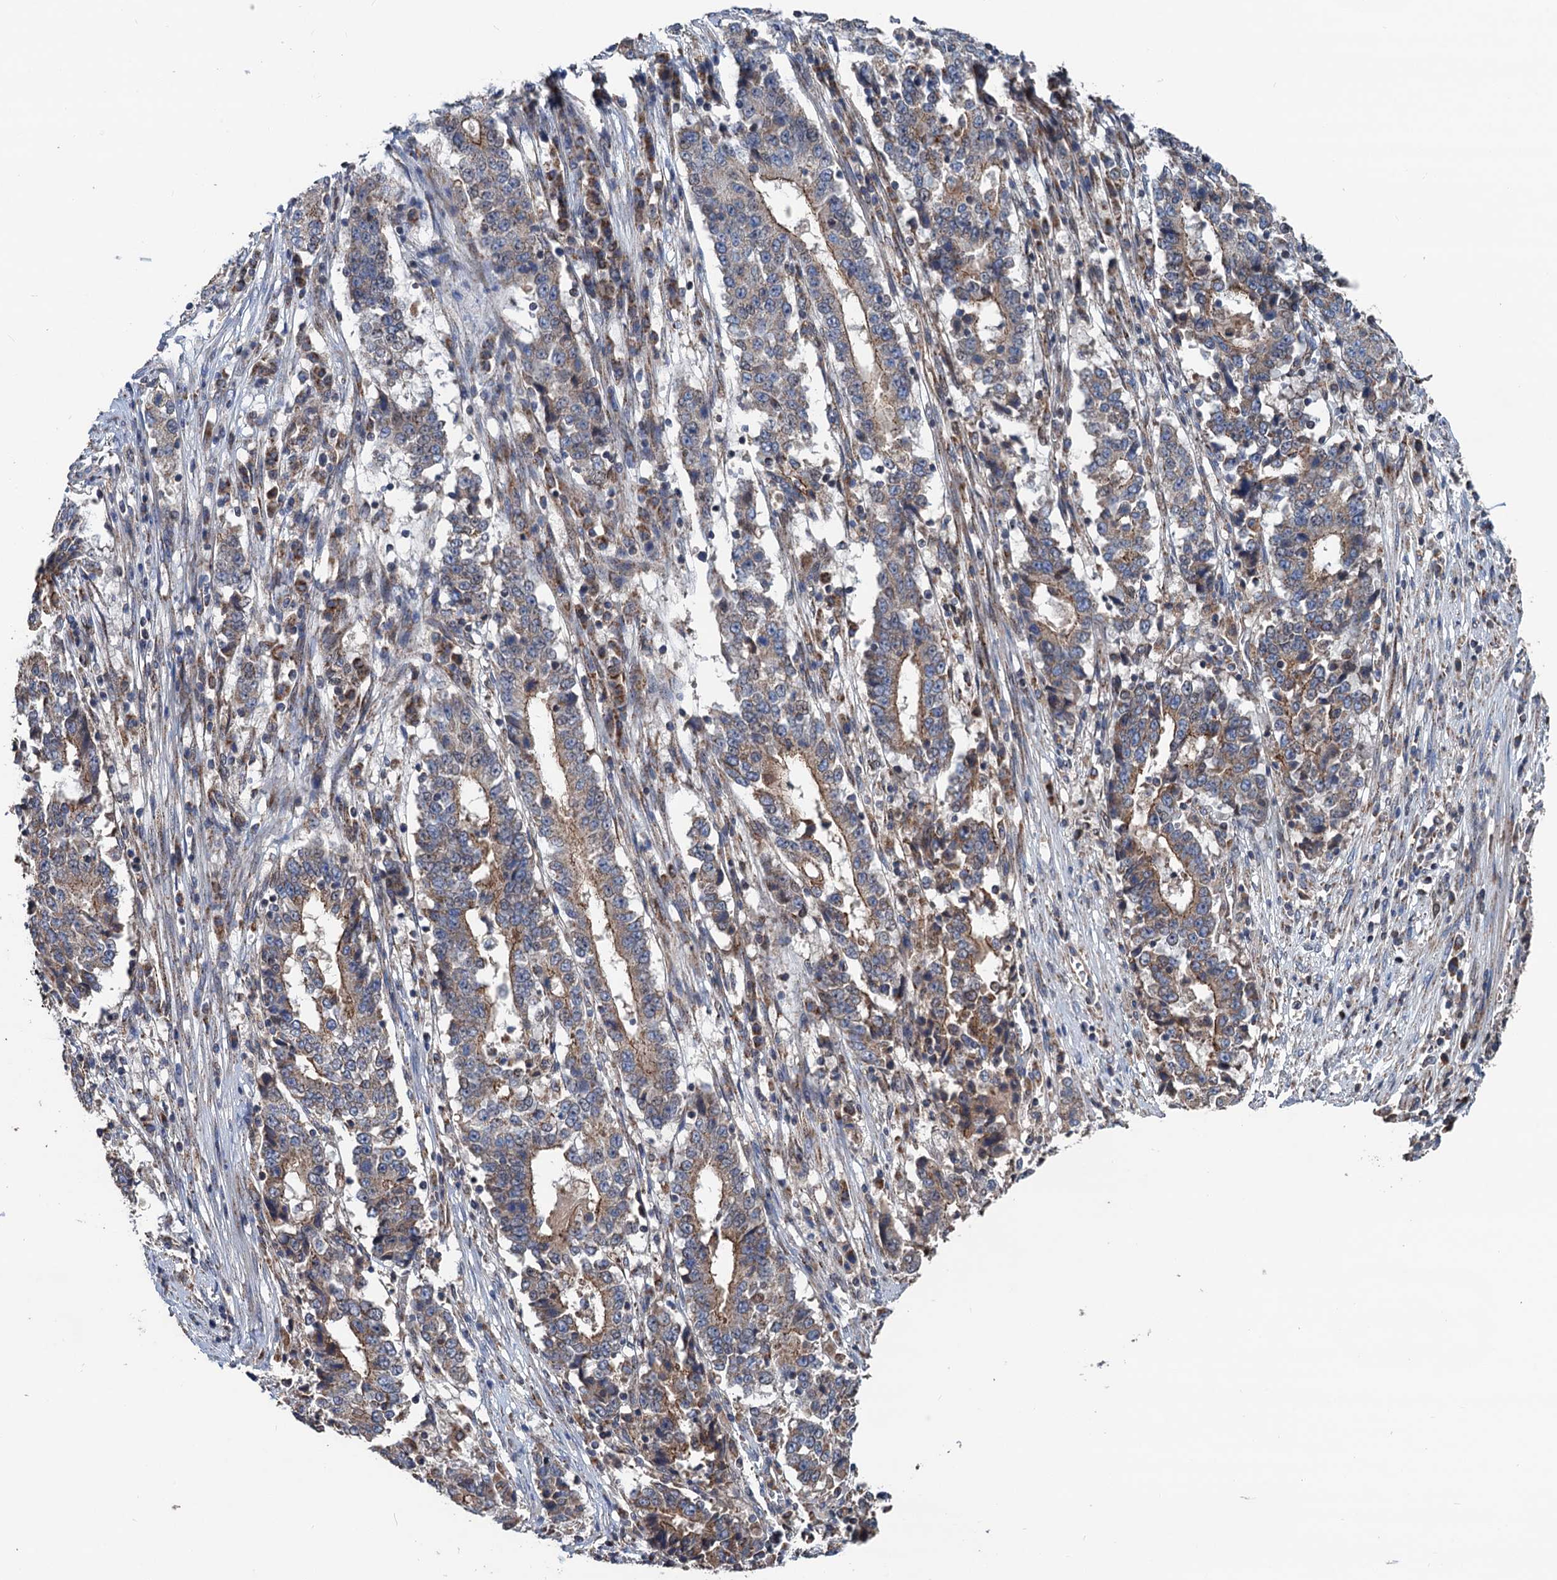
{"staining": {"intensity": "moderate", "quantity": "25%-75%", "location": "cytoplasmic/membranous"}, "tissue": "stomach cancer", "cell_type": "Tumor cells", "image_type": "cancer", "snomed": [{"axis": "morphology", "description": "Adenocarcinoma, NOS"}, {"axis": "topography", "description": "Stomach"}], "caption": "Immunohistochemistry (IHC) (DAB (3,3'-diaminobenzidine)) staining of stomach adenocarcinoma demonstrates moderate cytoplasmic/membranous protein staining in approximately 25%-75% of tumor cells.", "gene": "DGLUCY", "patient": {"sex": "male", "age": 59}}